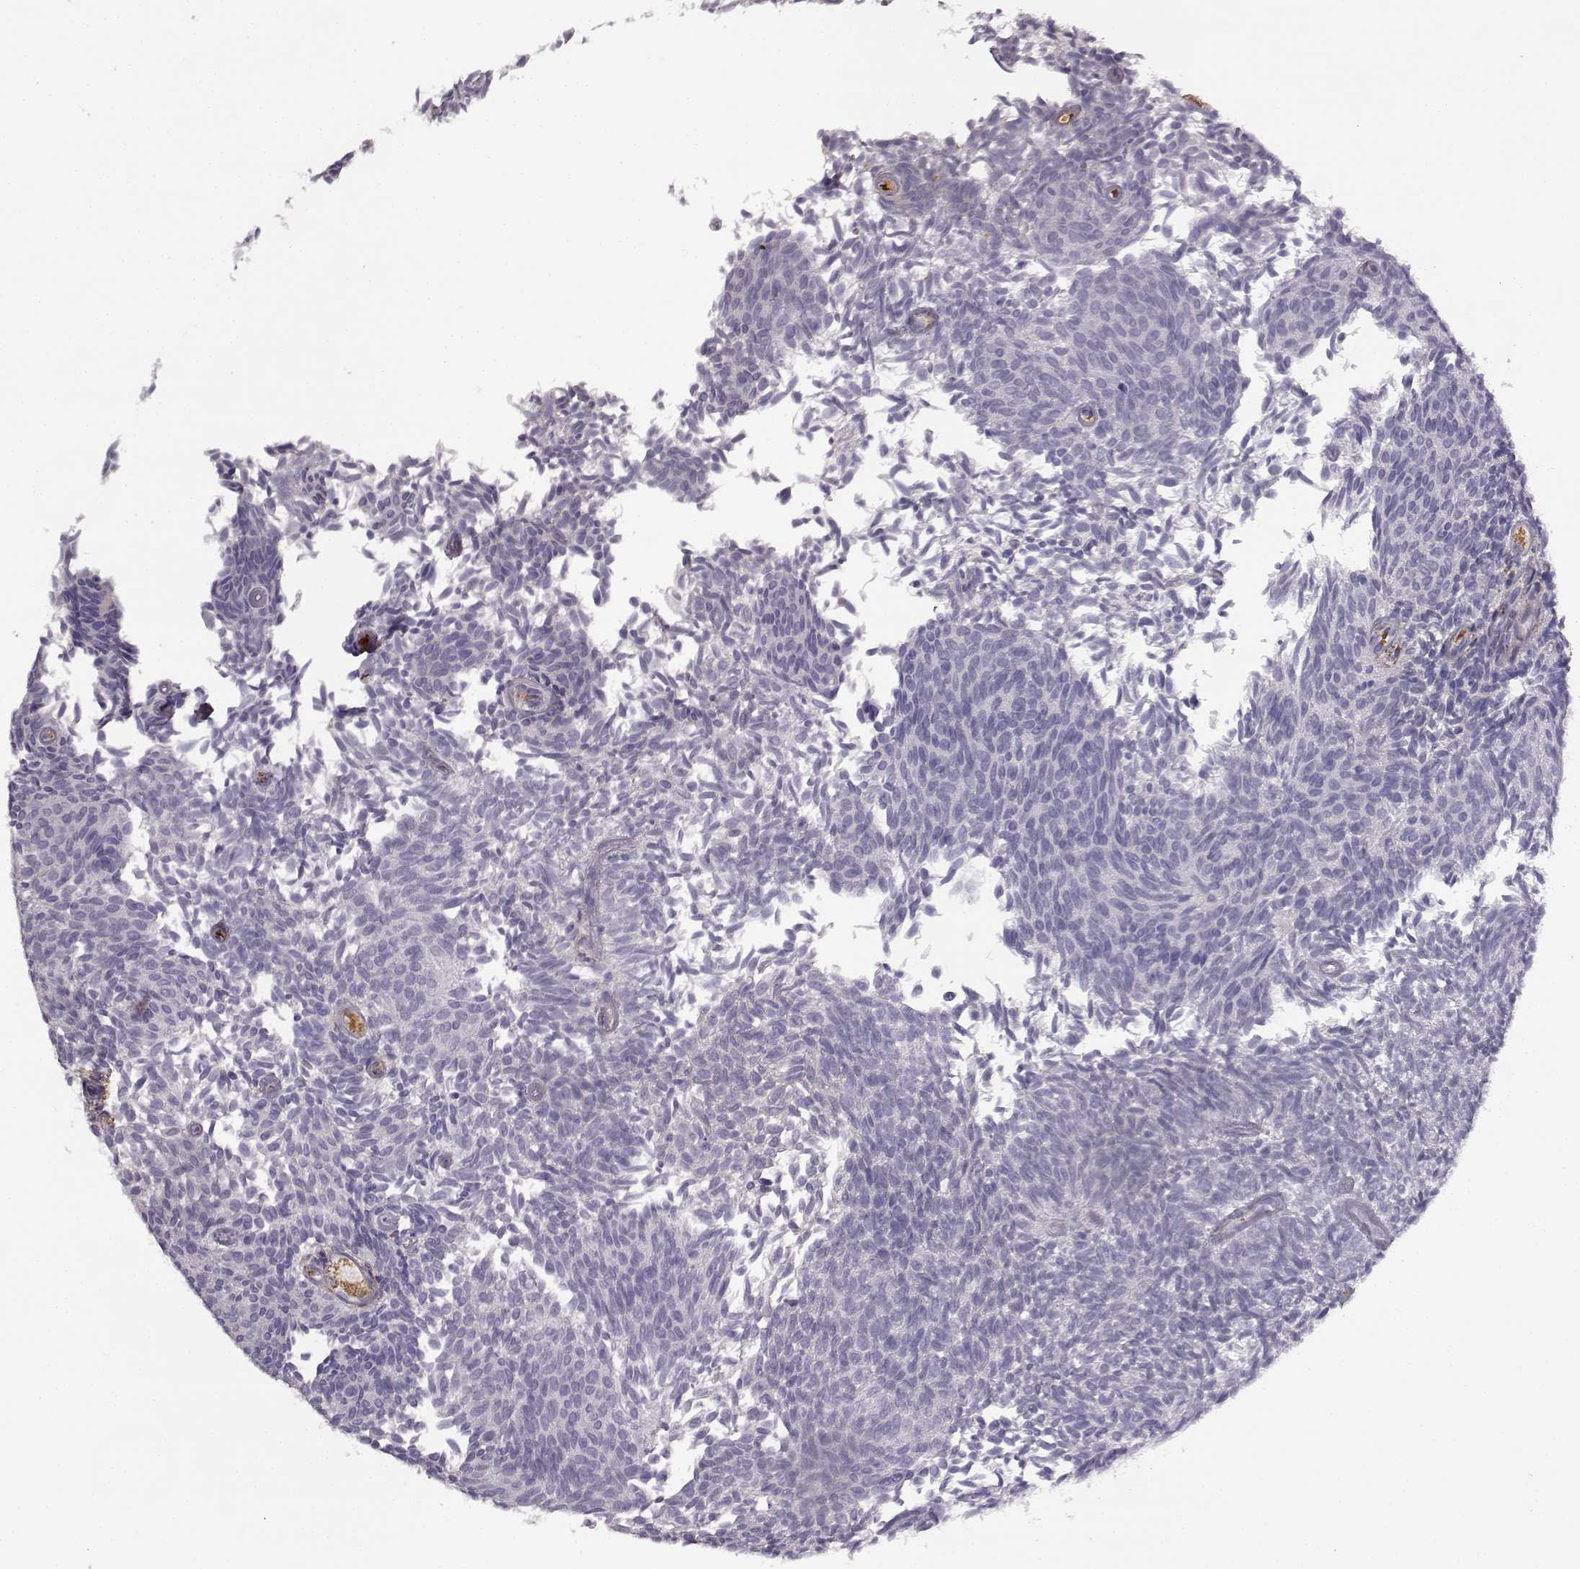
{"staining": {"intensity": "negative", "quantity": "none", "location": "none"}, "tissue": "urothelial cancer", "cell_type": "Tumor cells", "image_type": "cancer", "snomed": [{"axis": "morphology", "description": "Urothelial carcinoma, Low grade"}, {"axis": "topography", "description": "Urinary bladder"}], "caption": "IHC image of neoplastic tissue: human urothelial carcinoma (low-grade) stained with DAB (3,3'-diaminobenzidine) shows no significant protein expression in tumor cells. (DAB (3,3'-diaminobenzidine) immunohistochemistry (IHC) with hematoxylin counter stain).", "gene": "TRIM69", "patient": {"sex": "male", "age": 77}}